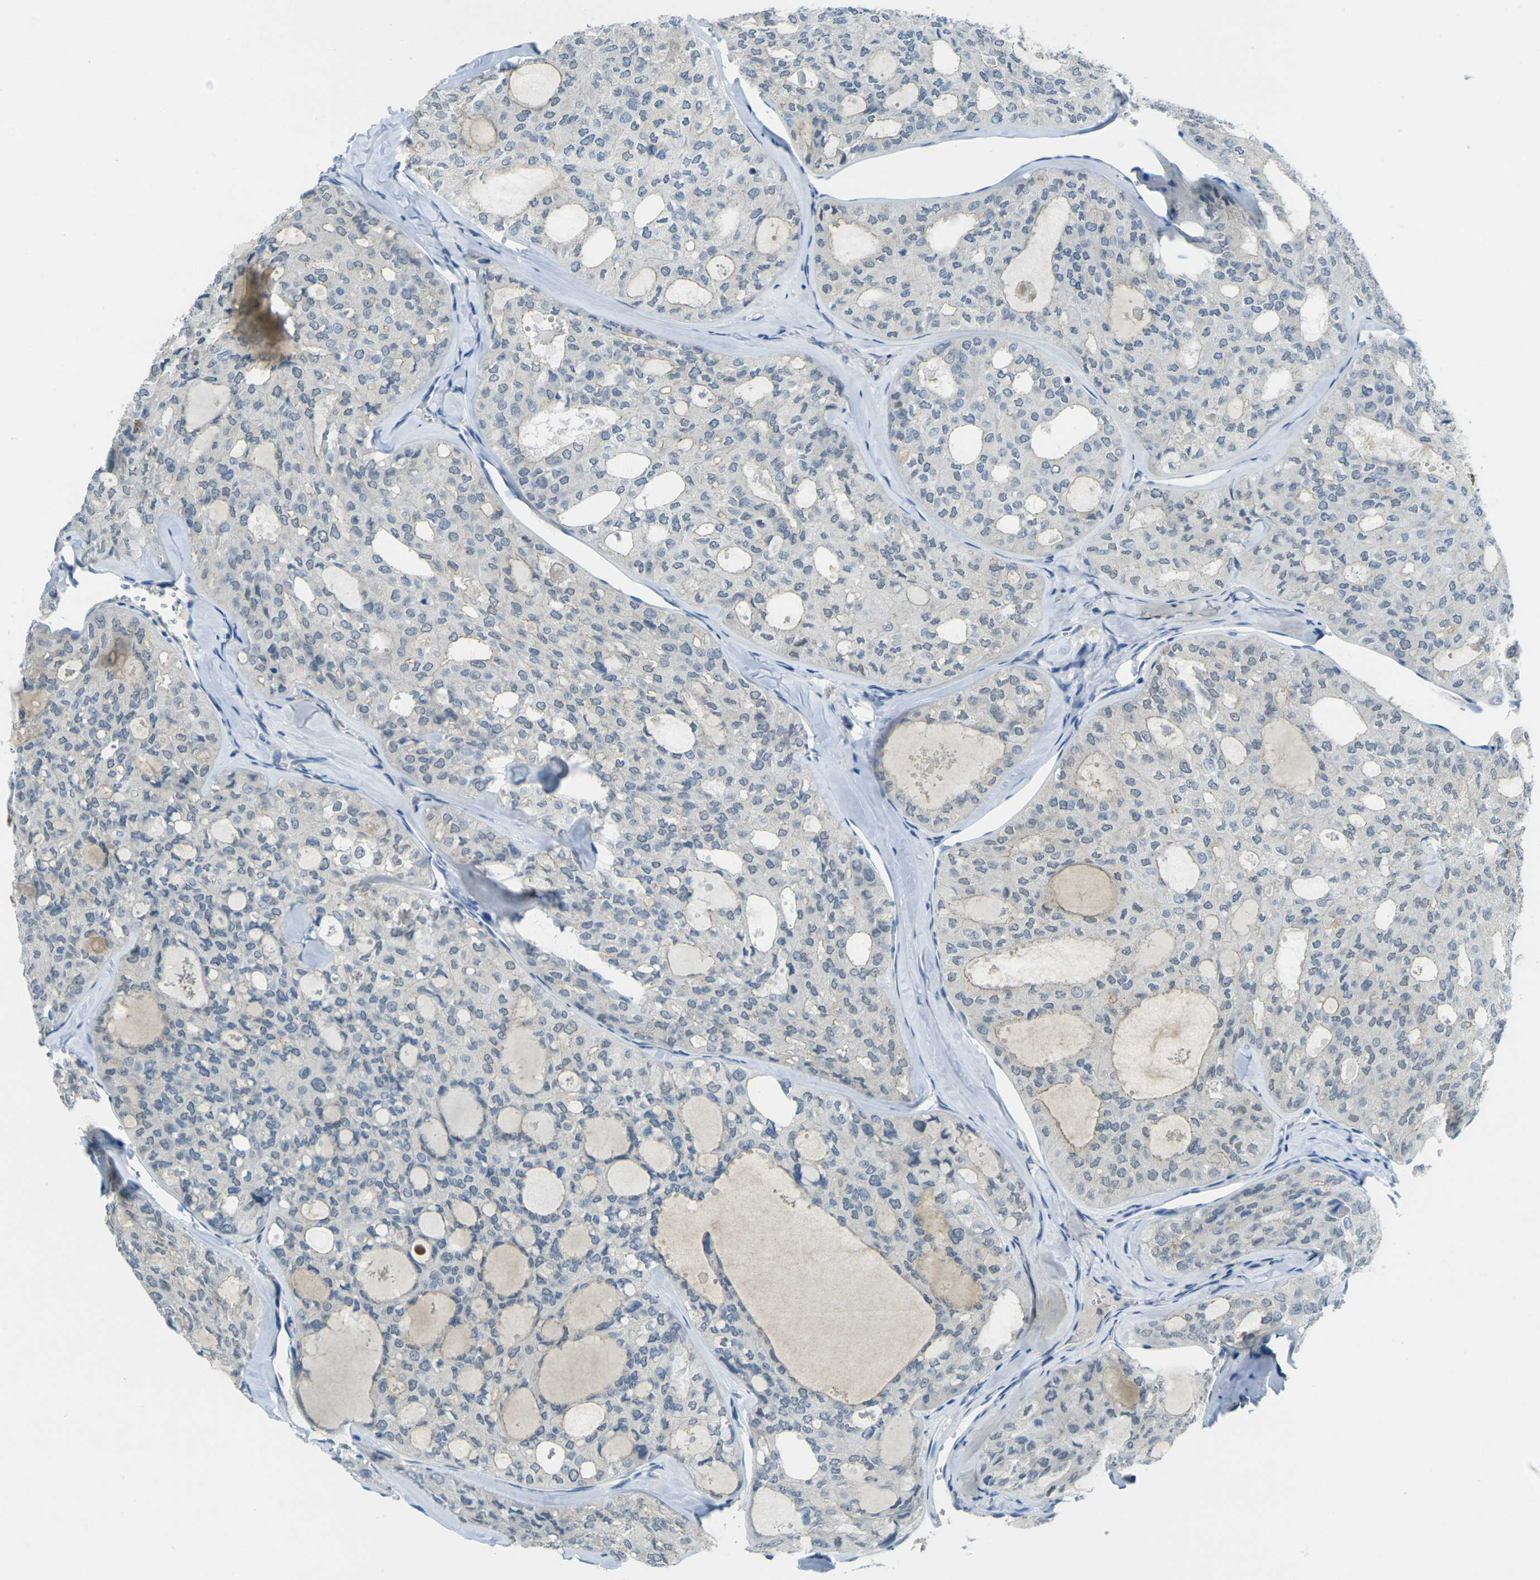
{"staining": {"intensity": "negative", "quantity": "none", "location": "none"}, "tissue": "thyroid cancer", "cell_type": "Tumor cells", "image_type": "cancer", "snomed": [{"axis": "morphology", "description": "Follicular adenoma carcinoma, NOS"}, {"axis": "topography", "description": "Thyroid gland"}], "caption": "IHC of thyroid cancer (follicular adenoma carcinoma) reveals no positivity in tumor cells.", "gene": "SPTBN2", "patient": {"sex": "male", "age": 75}}